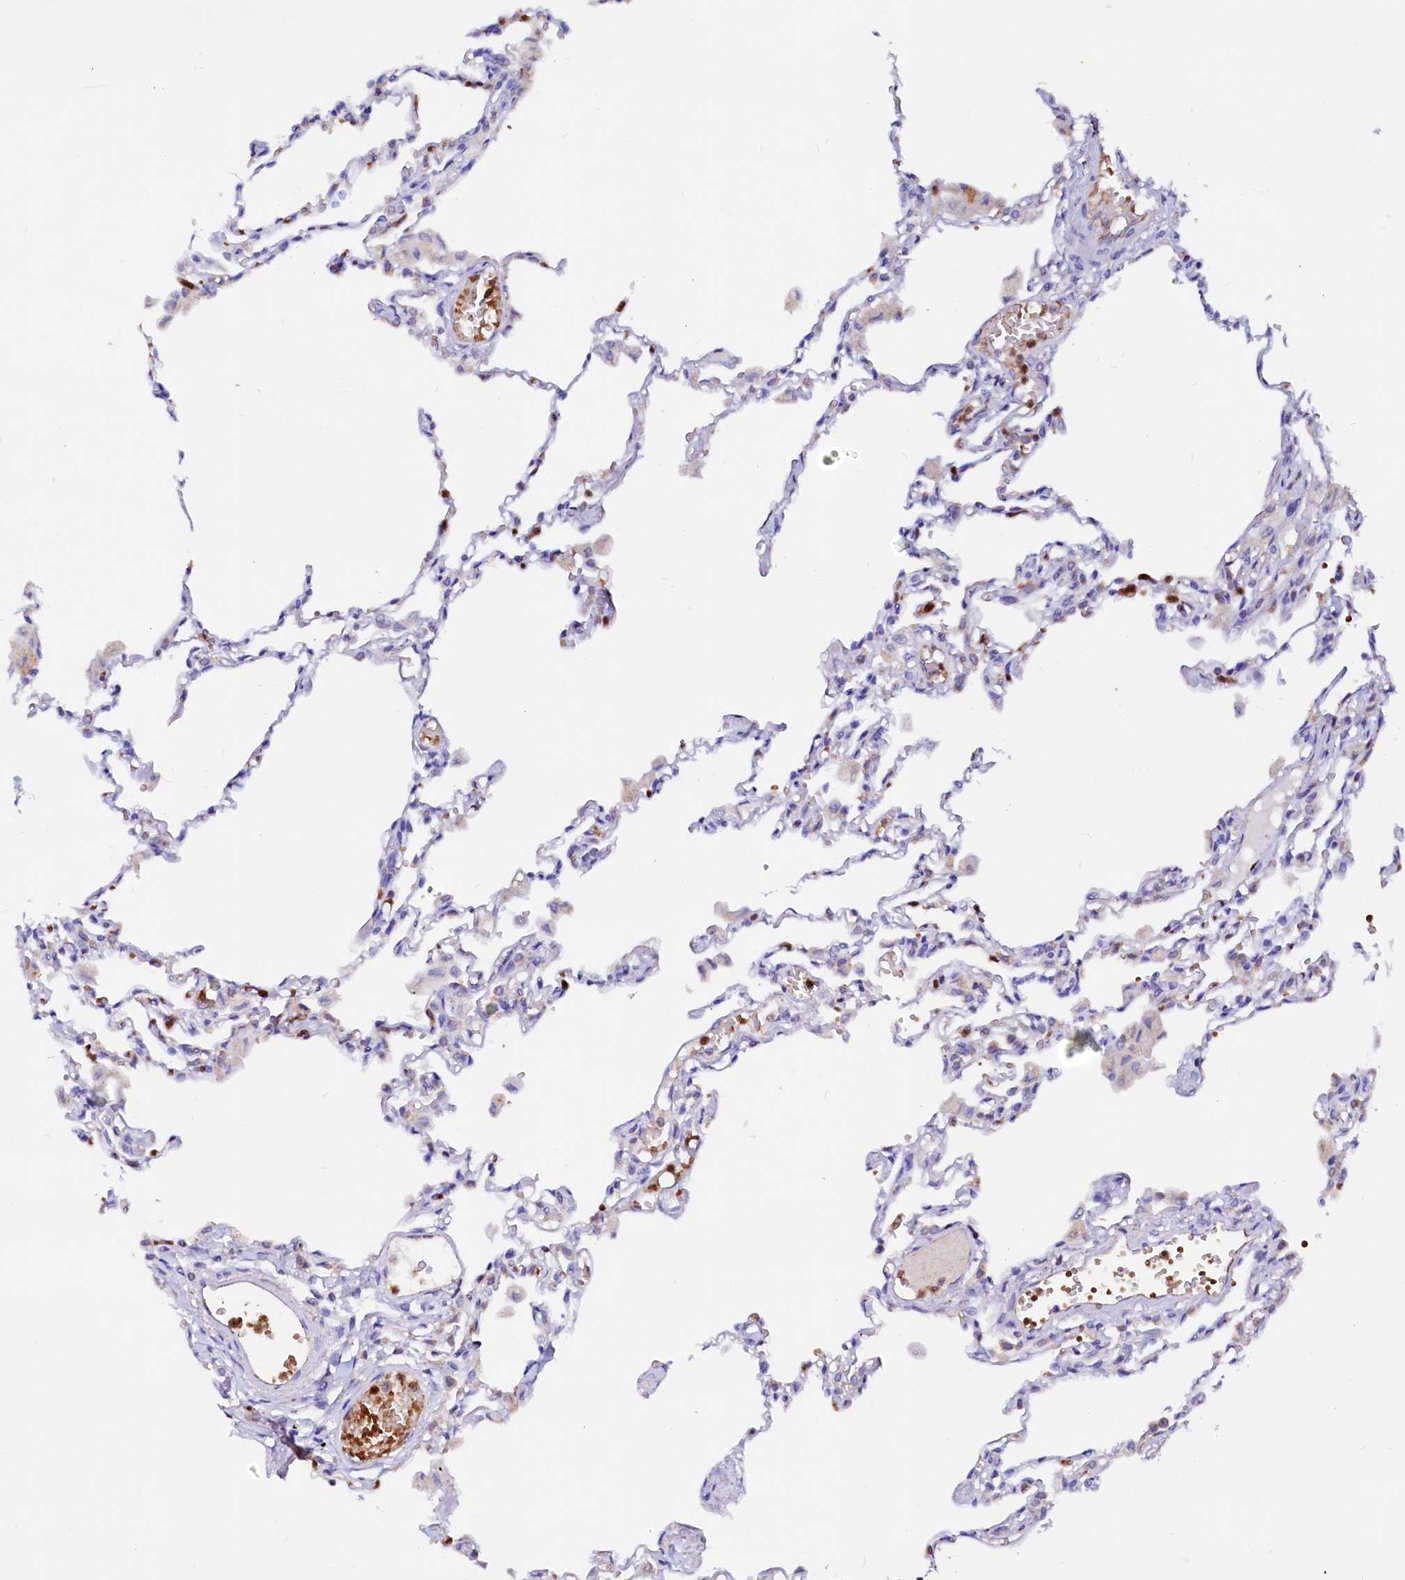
{"staining": {"intensity": "negative", "quantity": "none", "location": "none"}, "tissue": "lung", "cell_type": "Alveolar cells", "image_type": "normal", "snomed": [{"axis": "morphology", "description": "Normal tissue, NOS"}, {"axis": "topography", "description": "Bronchus"}, {"axis": "topography", "description": "Lung"}], "caption": "There is no significant positivity in alveolar cells of lung. The staining is performed using DAB brown chromogen with nuclei counter-stained in using hematoxylin.", "gene": "RAB27A", "patient": {"sex": "female", "age": 49}}